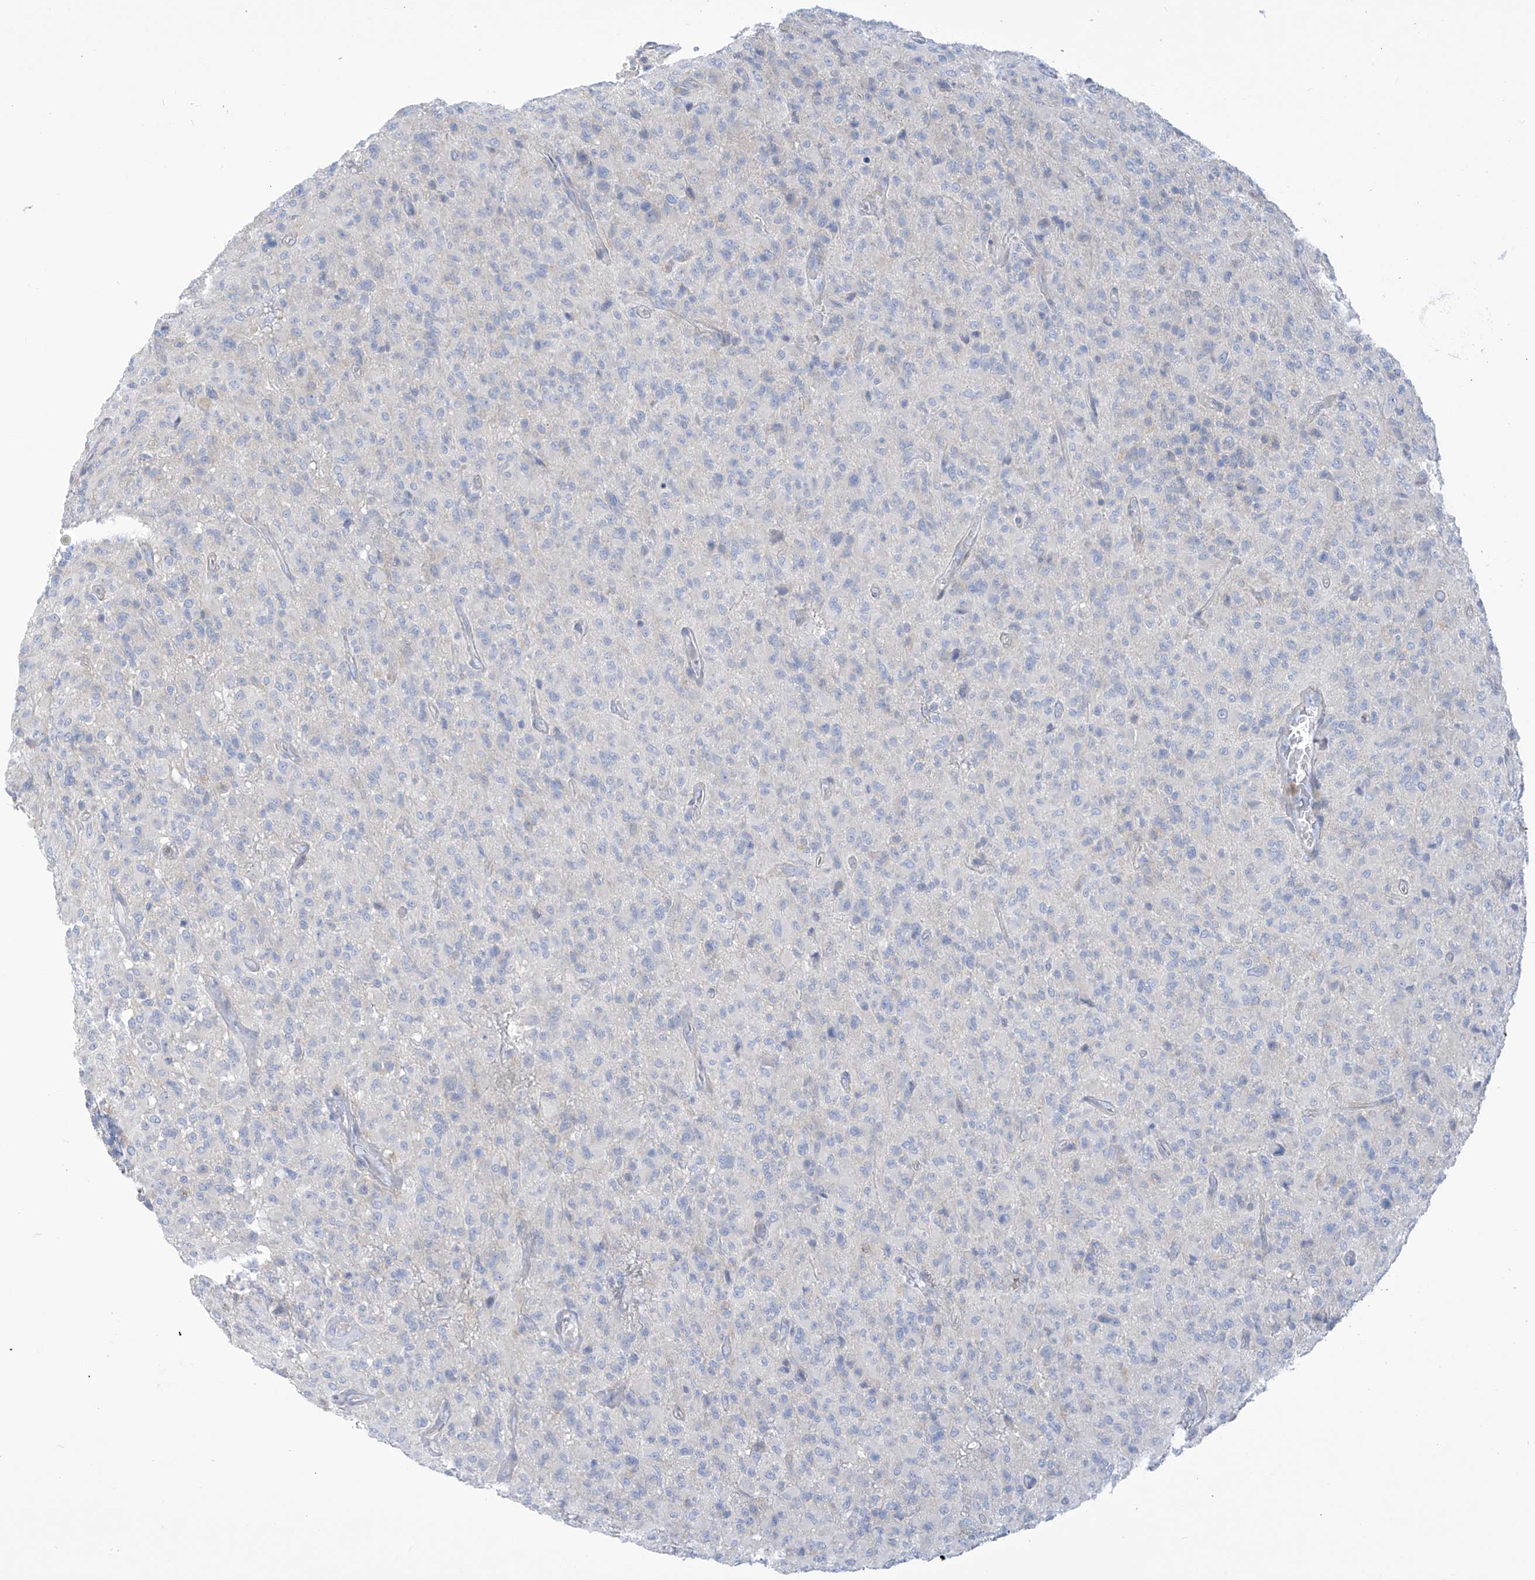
{"staining": {"intensity": "negative", "quantity": "none", "location": "none"}, "tissue": "glioma", "cell_type": "Tumor cells", "image_type": "cancer", "snomed": [{"axis": "morphology", "description": "Glioma, malignant, High grade"}, {"axis": "topography", "description": "Brain"}], "caption": "High-grade glioma (malignant) was stained to show a protein in brown. There is no significant staining in tumor cells.", "gene": "FABP2", "patient": {"sex": "female", "age": 57}}